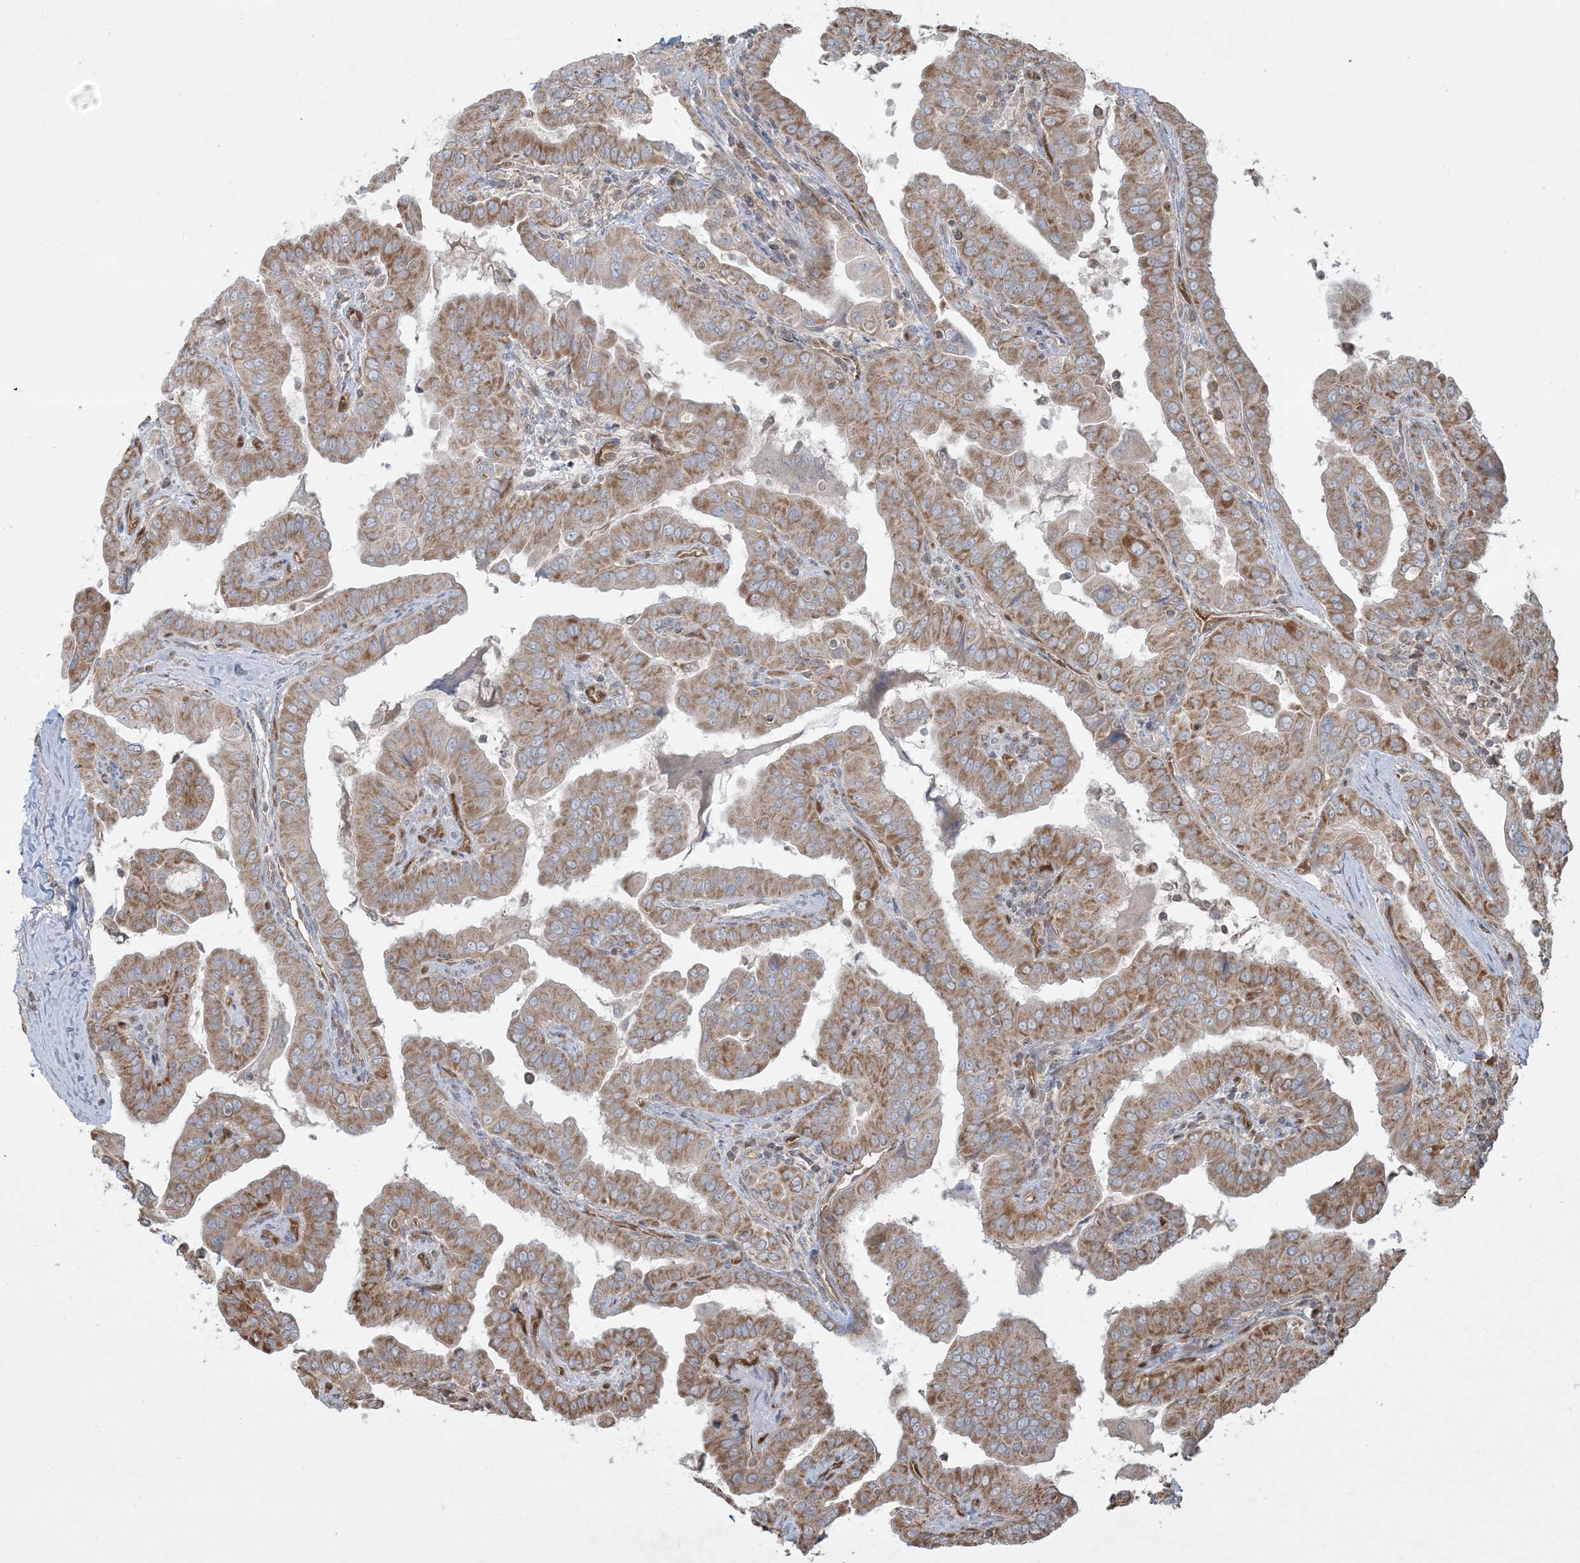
{"staining": {"intensity": "moderate", "quantity": ">75%", "location": "cytoplasmic/membranous"}, "tissue": "thyroid cancer", "cell_type": "Tumor cells", "image_type": "cancer", "snomed": [{"axis": "morphology", "description": "Papillary adenocarcinoma, NOS"}, {"axis": "topography", "description": "Thyroid gland"}], "caption": "Immunohistochemistry (IHC) (DAB) staining of thyroid cancer shows moderate cytoplasmic/membranous protein expression in approximately >75% of tumor cells.", "gene": "PPM1F", "patient": {"sex": "male", "age": 33}}